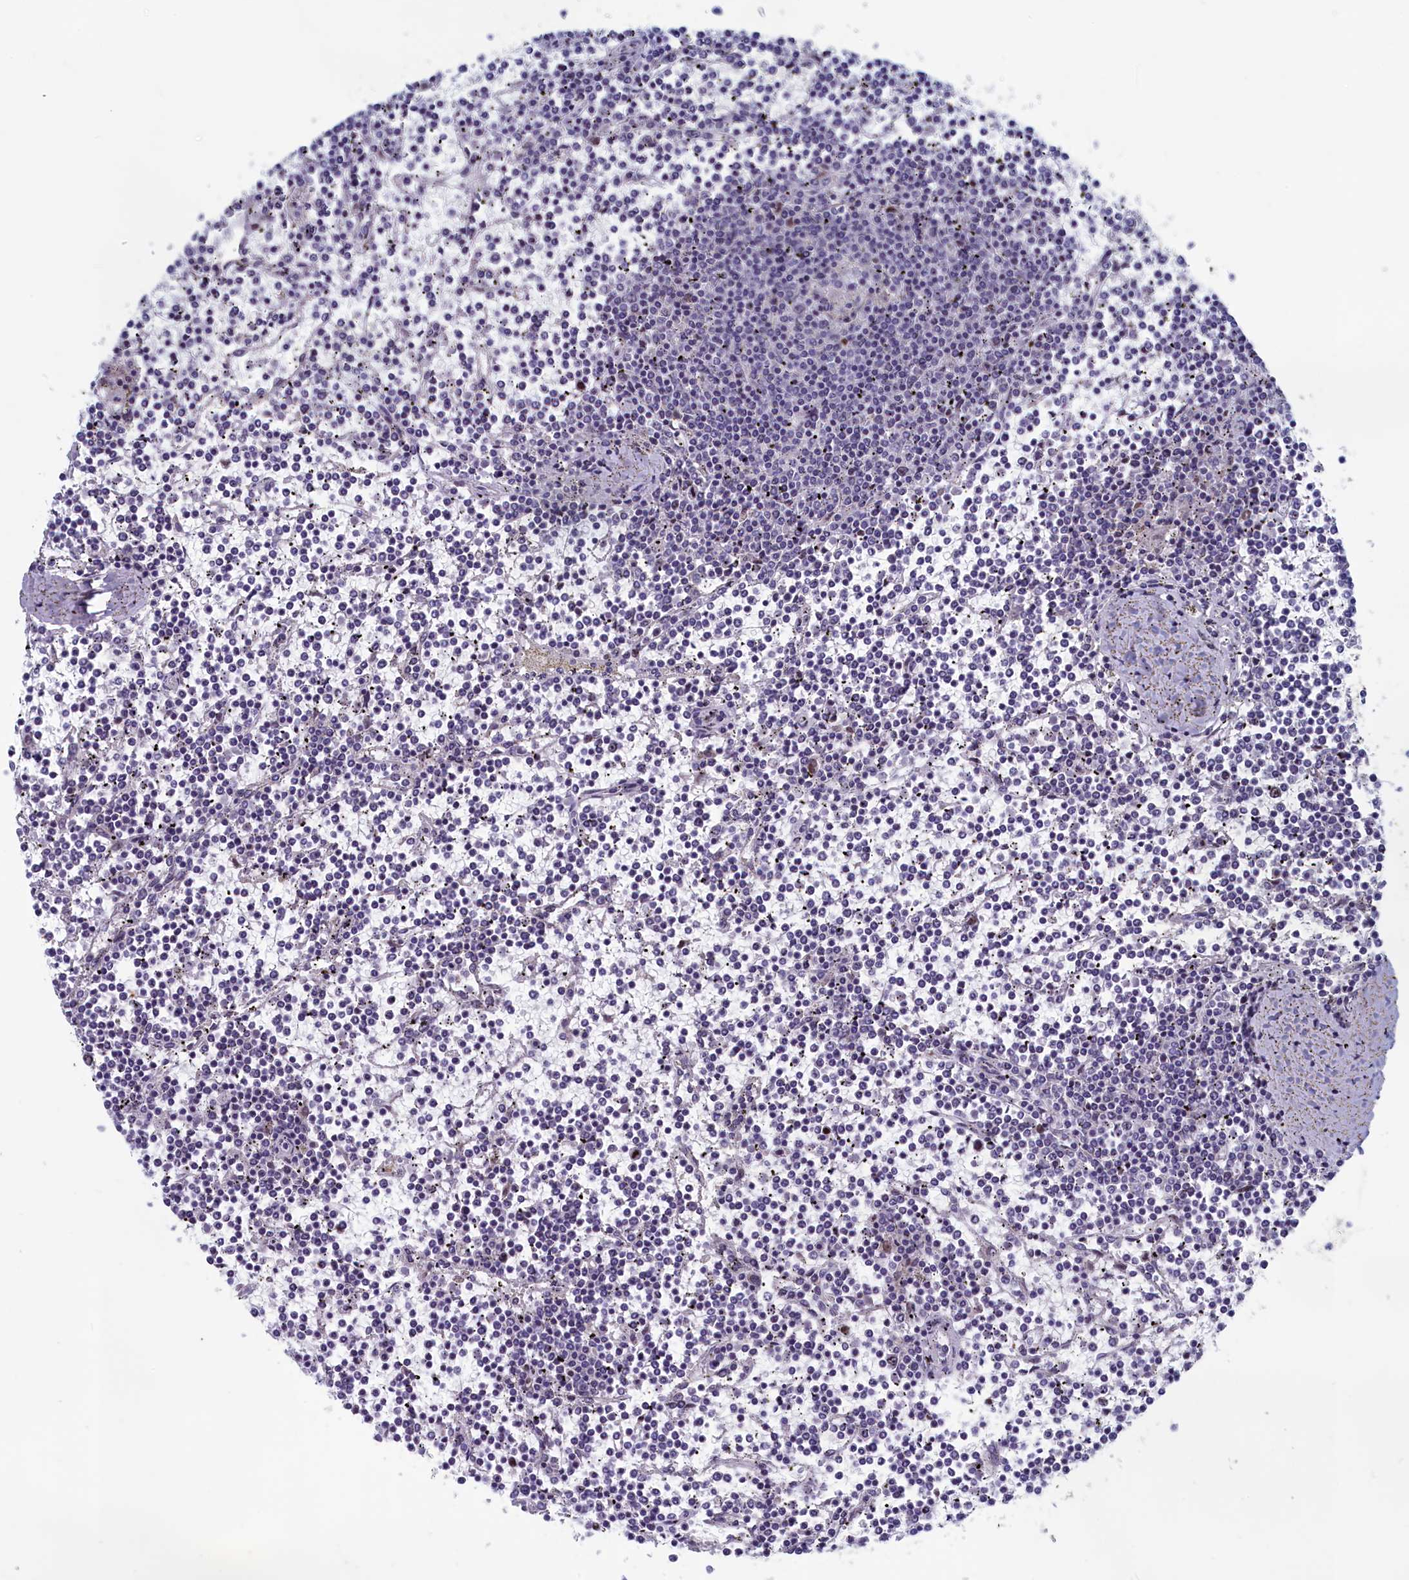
{"staining": {"intensity": "negative", "quantity": "none", "location": "none"}, "tissue": "lymphoma", "cell_type": "Tumor cells", "image_type": "cancer", "snomed": [{"axis": "morphology", "description": "Malignant lymphoma, non-Hodgkin's type, Low grade"}, {"axis": "topography", "description": "Spleen"}], "caption": "Tumor cells are negative for brown protein staining in low-grade malignant lymphoma, non-Hodgkin's type.", "gene": "WDR76", "patient": {"sex": "female", "age": 19}}